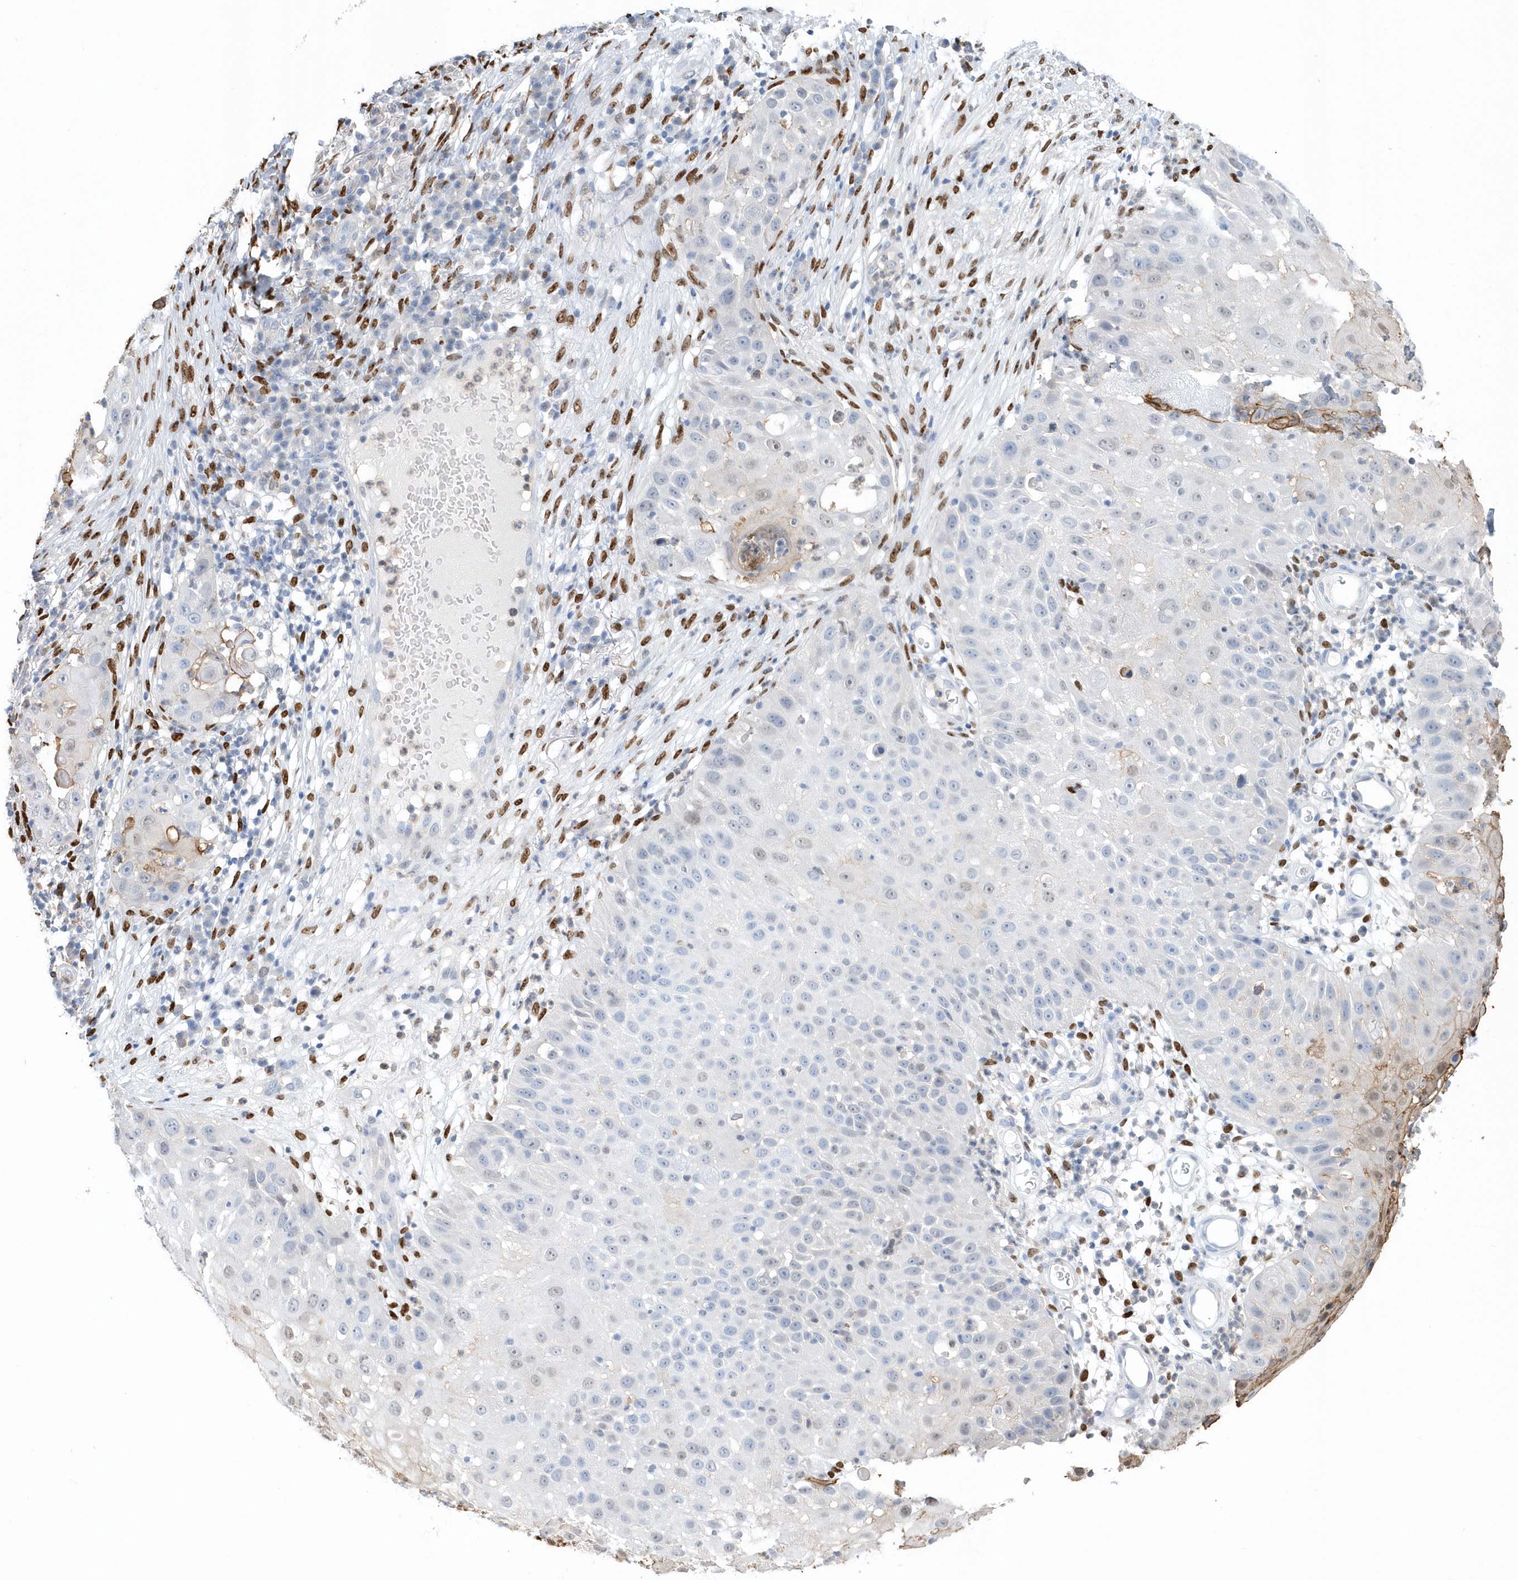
{"staining": {"intensity": "negative", "quantity": "none", "location": "none"}, "tissue": "skin cancer", "cell_type": "Tumor cells", "image_type": "cancer", "snomed": [{"axis": "morphology", "description": "Squamous cell carcinoma, NOS"}, {"axis": "topography", "description": "Skin"}], "caption": "The photomicrograph exhibits no significant expression in tumor cells of skin cancer (squamous cell carcinoma).", "gene": "MACROH2A2", "patient": {"sex": "female", "age": 44}}